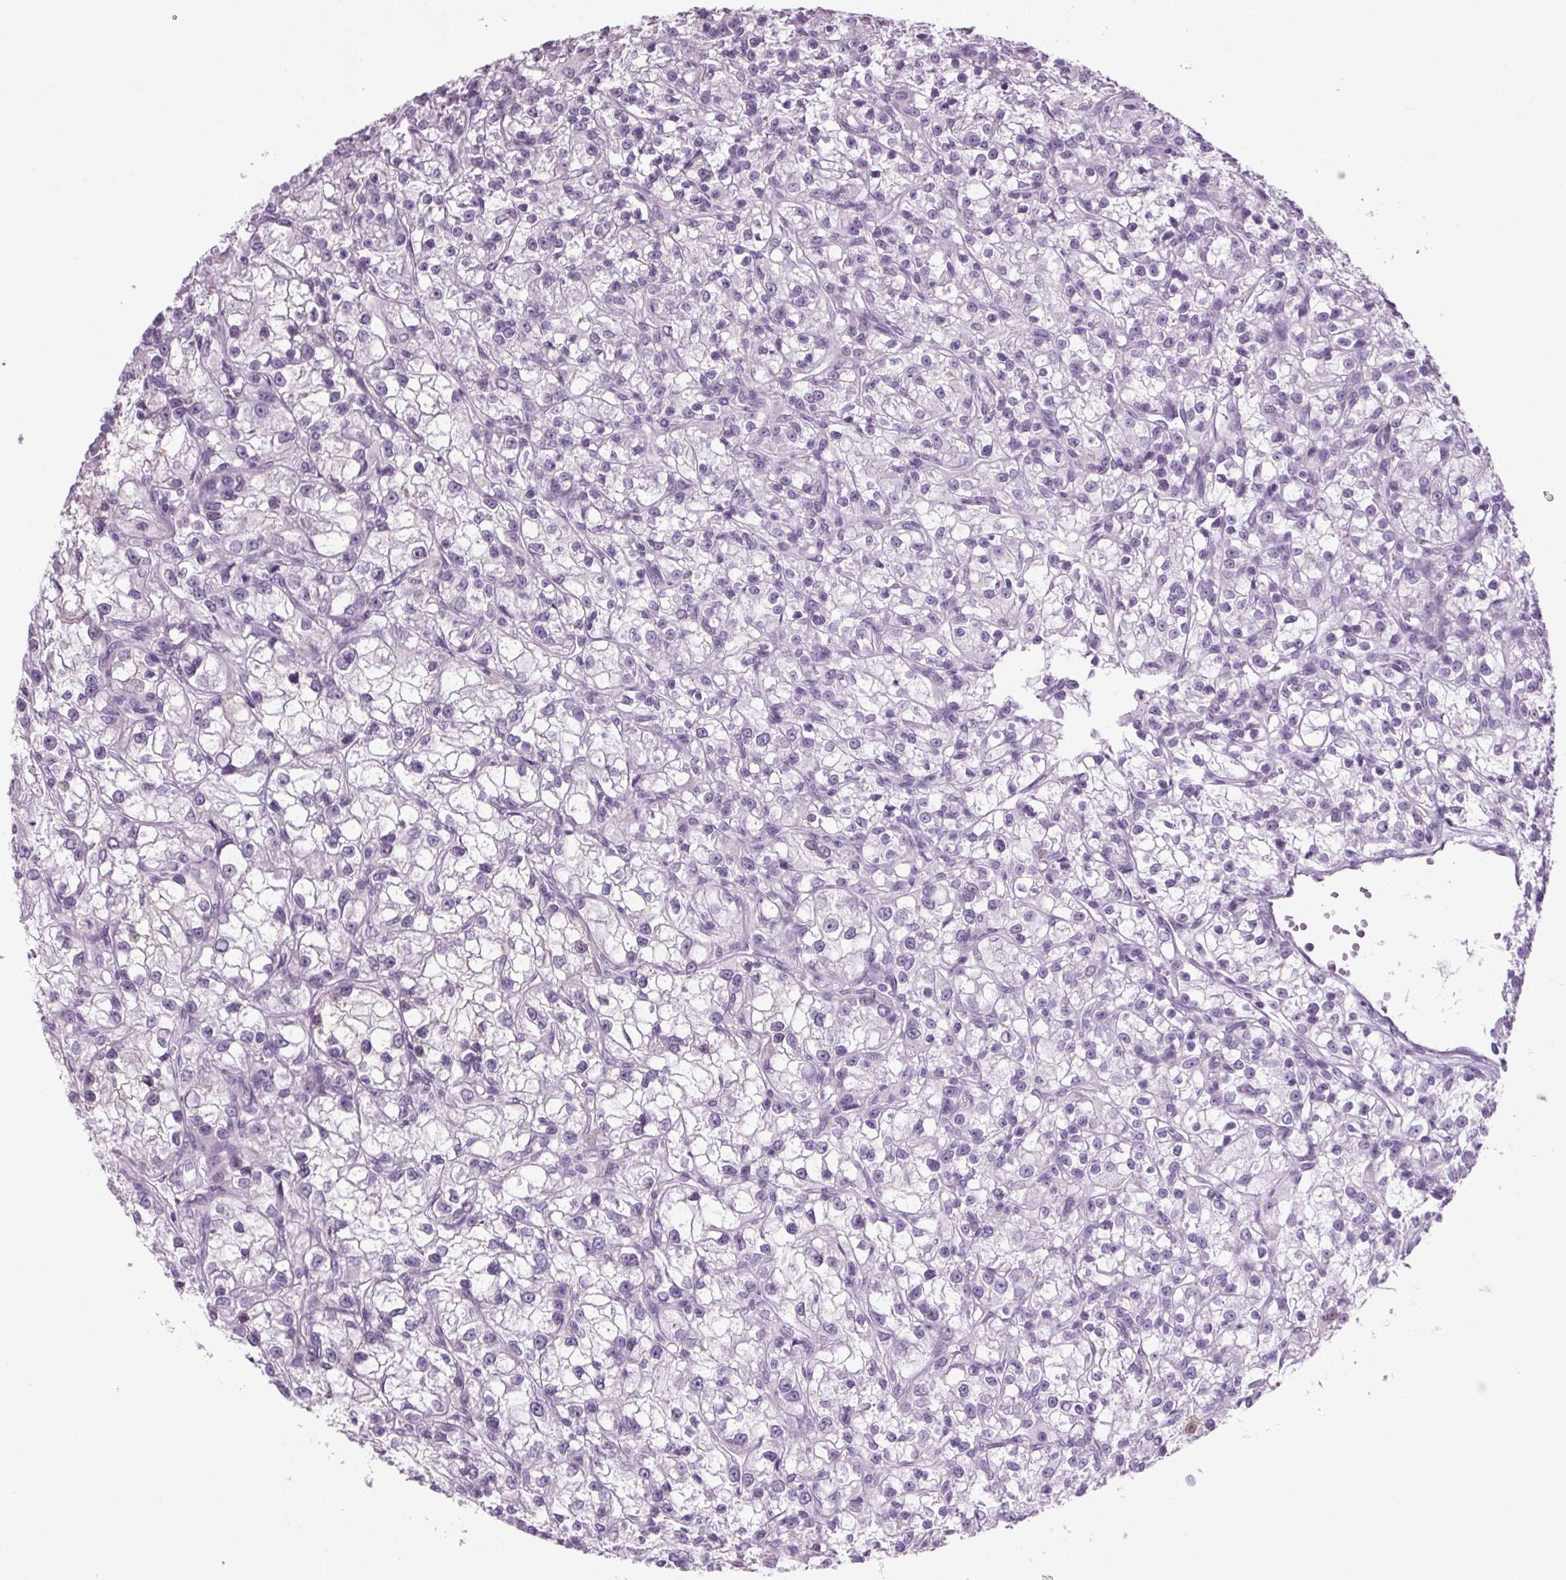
{"staining": {"intensity": "negative", "quantity": "none", "location": "none"}, "tissue": "renal cancer", "cell_type": "Tumor cells", "image_type": "cancer", "snomed": [{"axis": "morphology", "description": "Adenocarcinoma, NOS"}, {"axis": "topography", "description": "Kidney"}], "caption": "Immunohistochemistry (IHC) of renal adenocarcinoma exhibits no expression in tumor cells.", "gene": "PPP1R1A", "patient": {"sex": "female", "age": 59}}